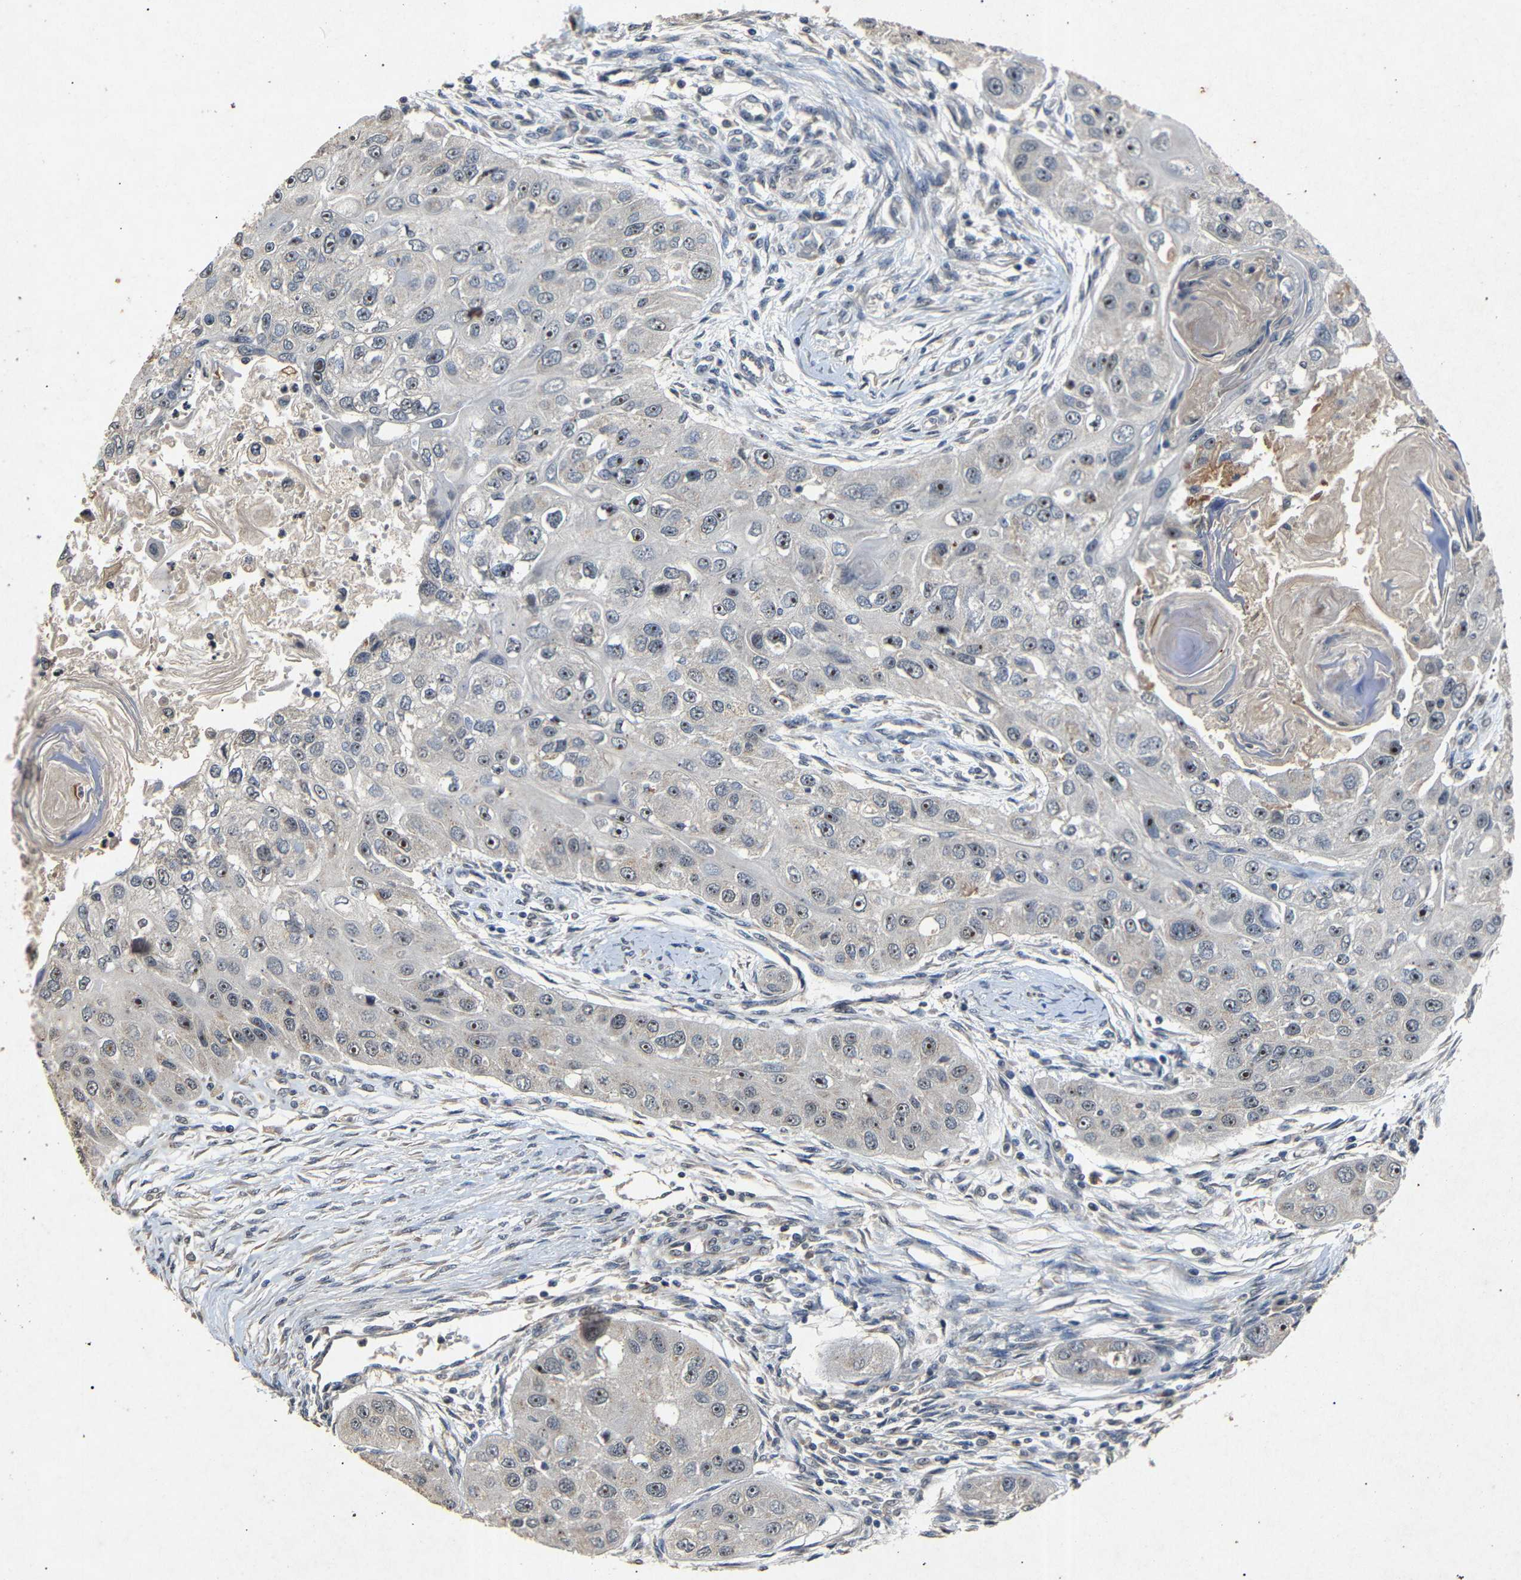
{"staining": {"intensity": "moderate", "quantity": ">75%", "location": "nuclear"}, "tissue": "head and neck cancer", "cell_type": "Tumor cells", "image_type": "cancer", "snomed": [{"axis": "morphology", "description": "Normal tissue, NOS"}, {"axis": "morphology", "description": "Squamous cell carcinoma, NOS"}, {"axis": "topography", "description": "Skeletal muscle"}, {"axis": "topography", "description": "Head-Neck"}], "caption": "There is medium levels of moderate nuclear staining in tumor cells of squamous cell carcinoma (head and neck), as demonstrated by immunohistochemical staining (brown color).", "gene": "PARN", "patient": {"sex": "male", "age": 51}}